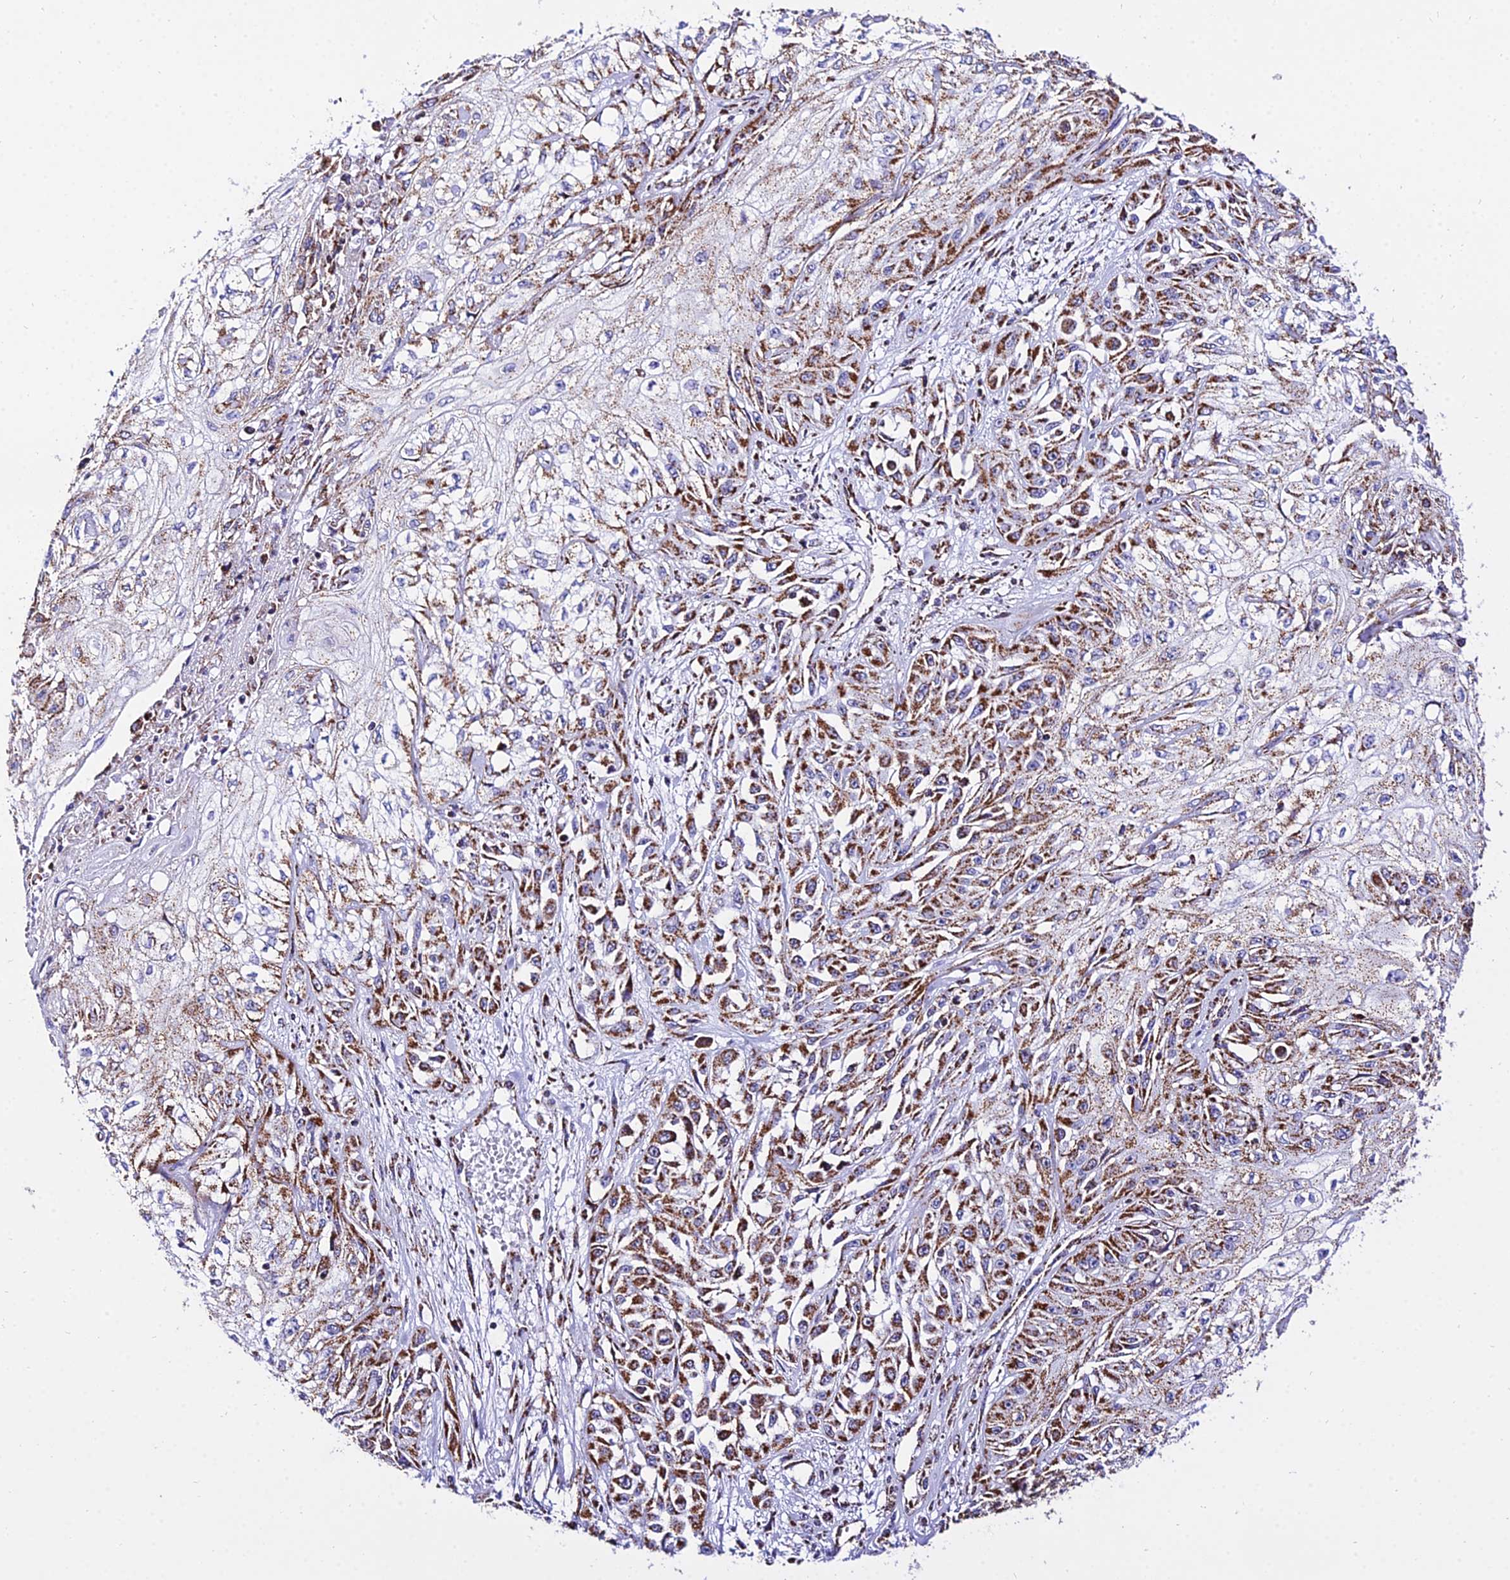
{"staining": {"intensity": "strong", "quantity": ">75%", "location": "cytoplasmic/membranous"}, "tissue": "skin cancer", "cell_type": "Tumor cells", "image_type": "cancer", "snomed": [{"axis": "morphology", "description": "Squamous cell carcinoma, NOS"}, {"axis": "morphology", "description": "Squamous cell carcinoma, metastatic, NOS"}, {"axis": "topography", "description": "Skin"}, {"axis": "topography", "description": "Lymph node"}], "caption": "Skin metastatic squamous cell carcinoma stained with immunohistochemistry (IHC) exhibits strong cytoplasmic/membranous expression in about >75% of tumor cells. (brown staining indicates protein expression, while blue staining denotes nuclei).", "gene": "ATP5PD", "patient": {"sex": "male", "age": 75}}